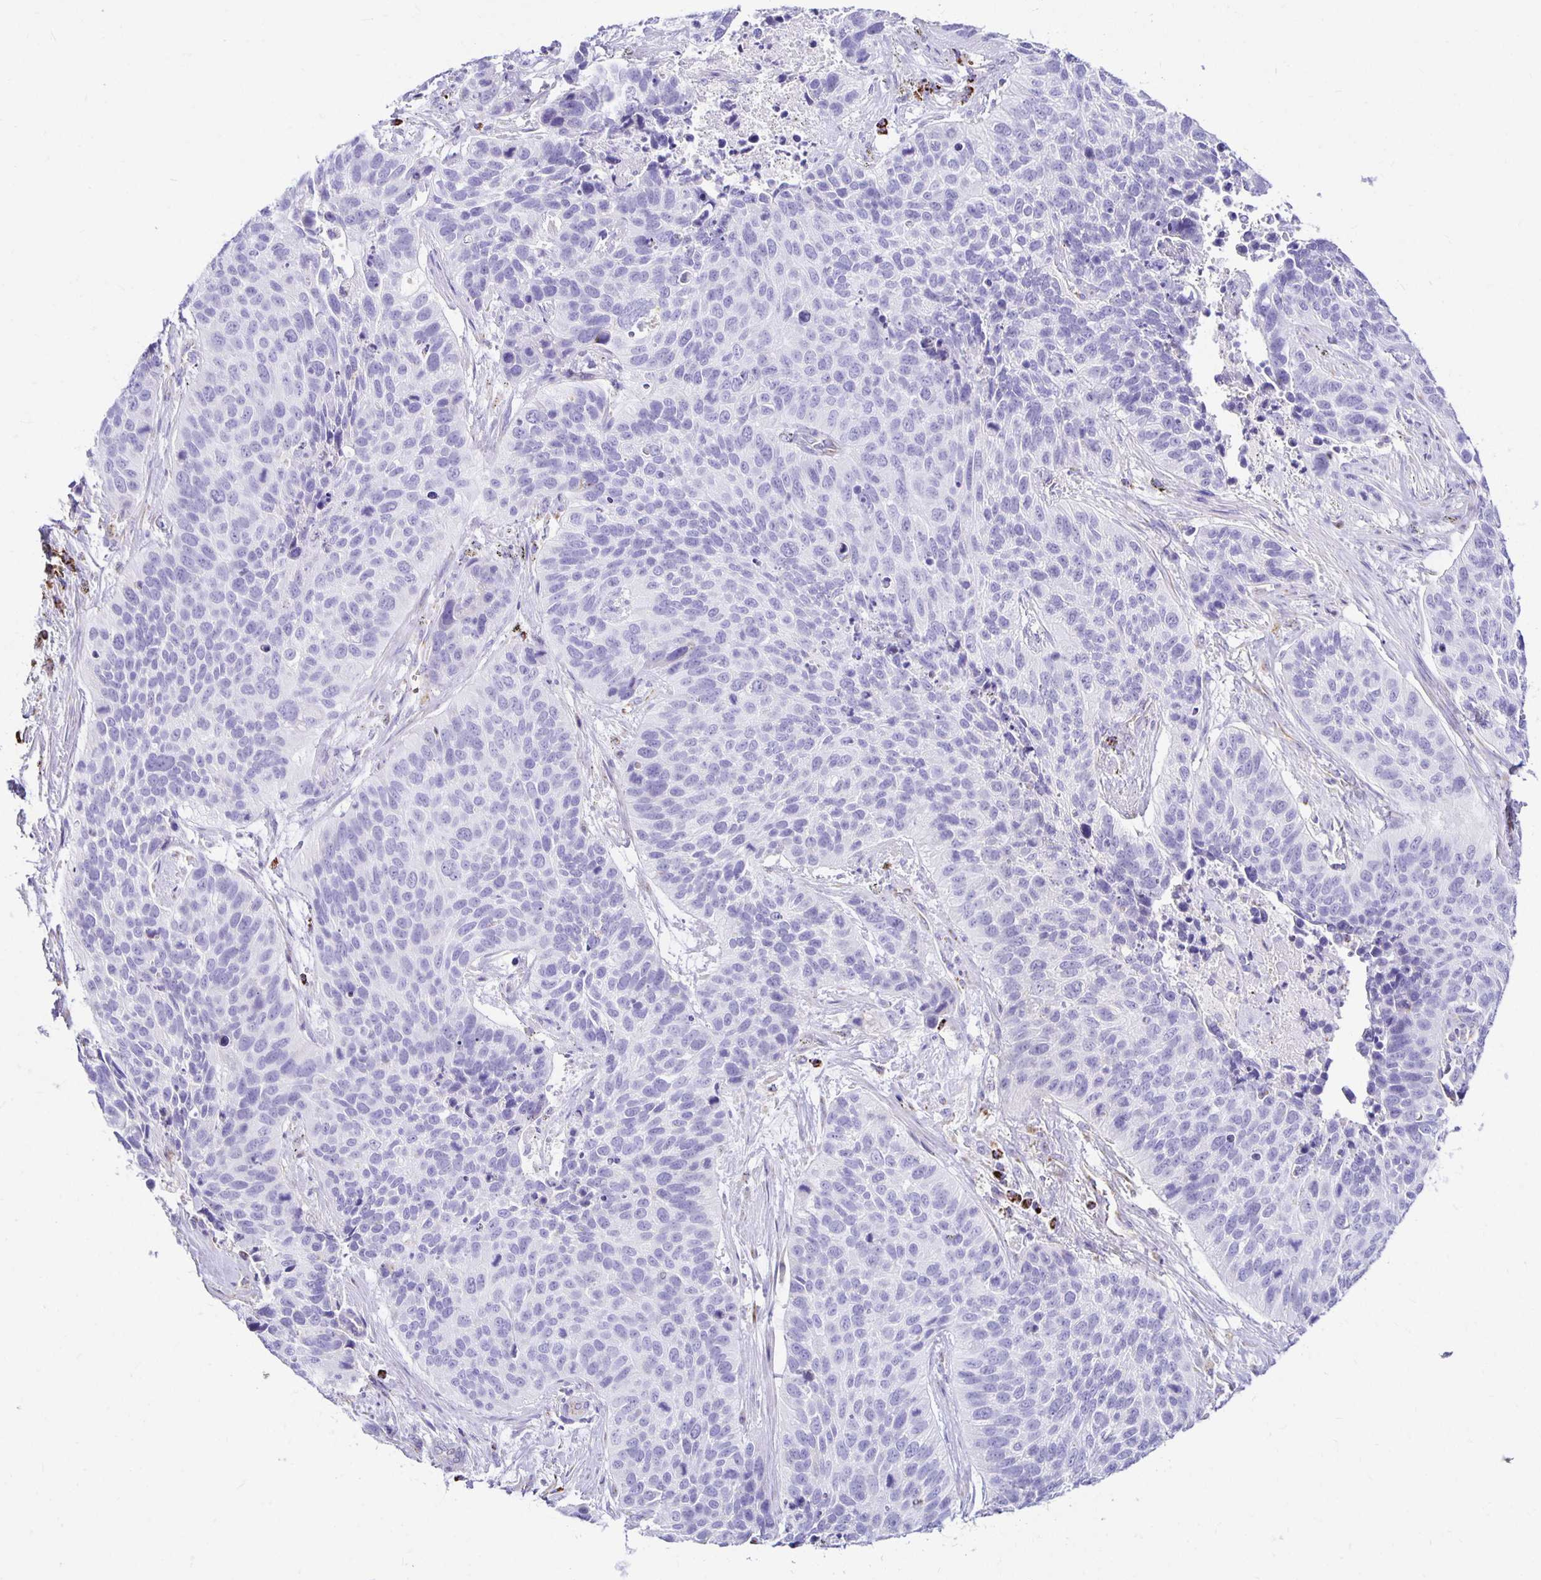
{"staining": {"intensity": "negative", "quantity": "none", "location": "none"}, "tissue": "lung cancer", "cell_type": "Tumor cells", "image_type": "cancer", "snomed": [{"axis": "morphology", "description": "Squamous cell carcinoma, NOS"}, {"axis": "topography", "description": "Lung"}], "caption": "A histopathology image of human lung squamous cell carcinoma is negative for staining in tumor cells.", "gene": "PLAAT2", "patient": {"sex": "male", "age": 62}}